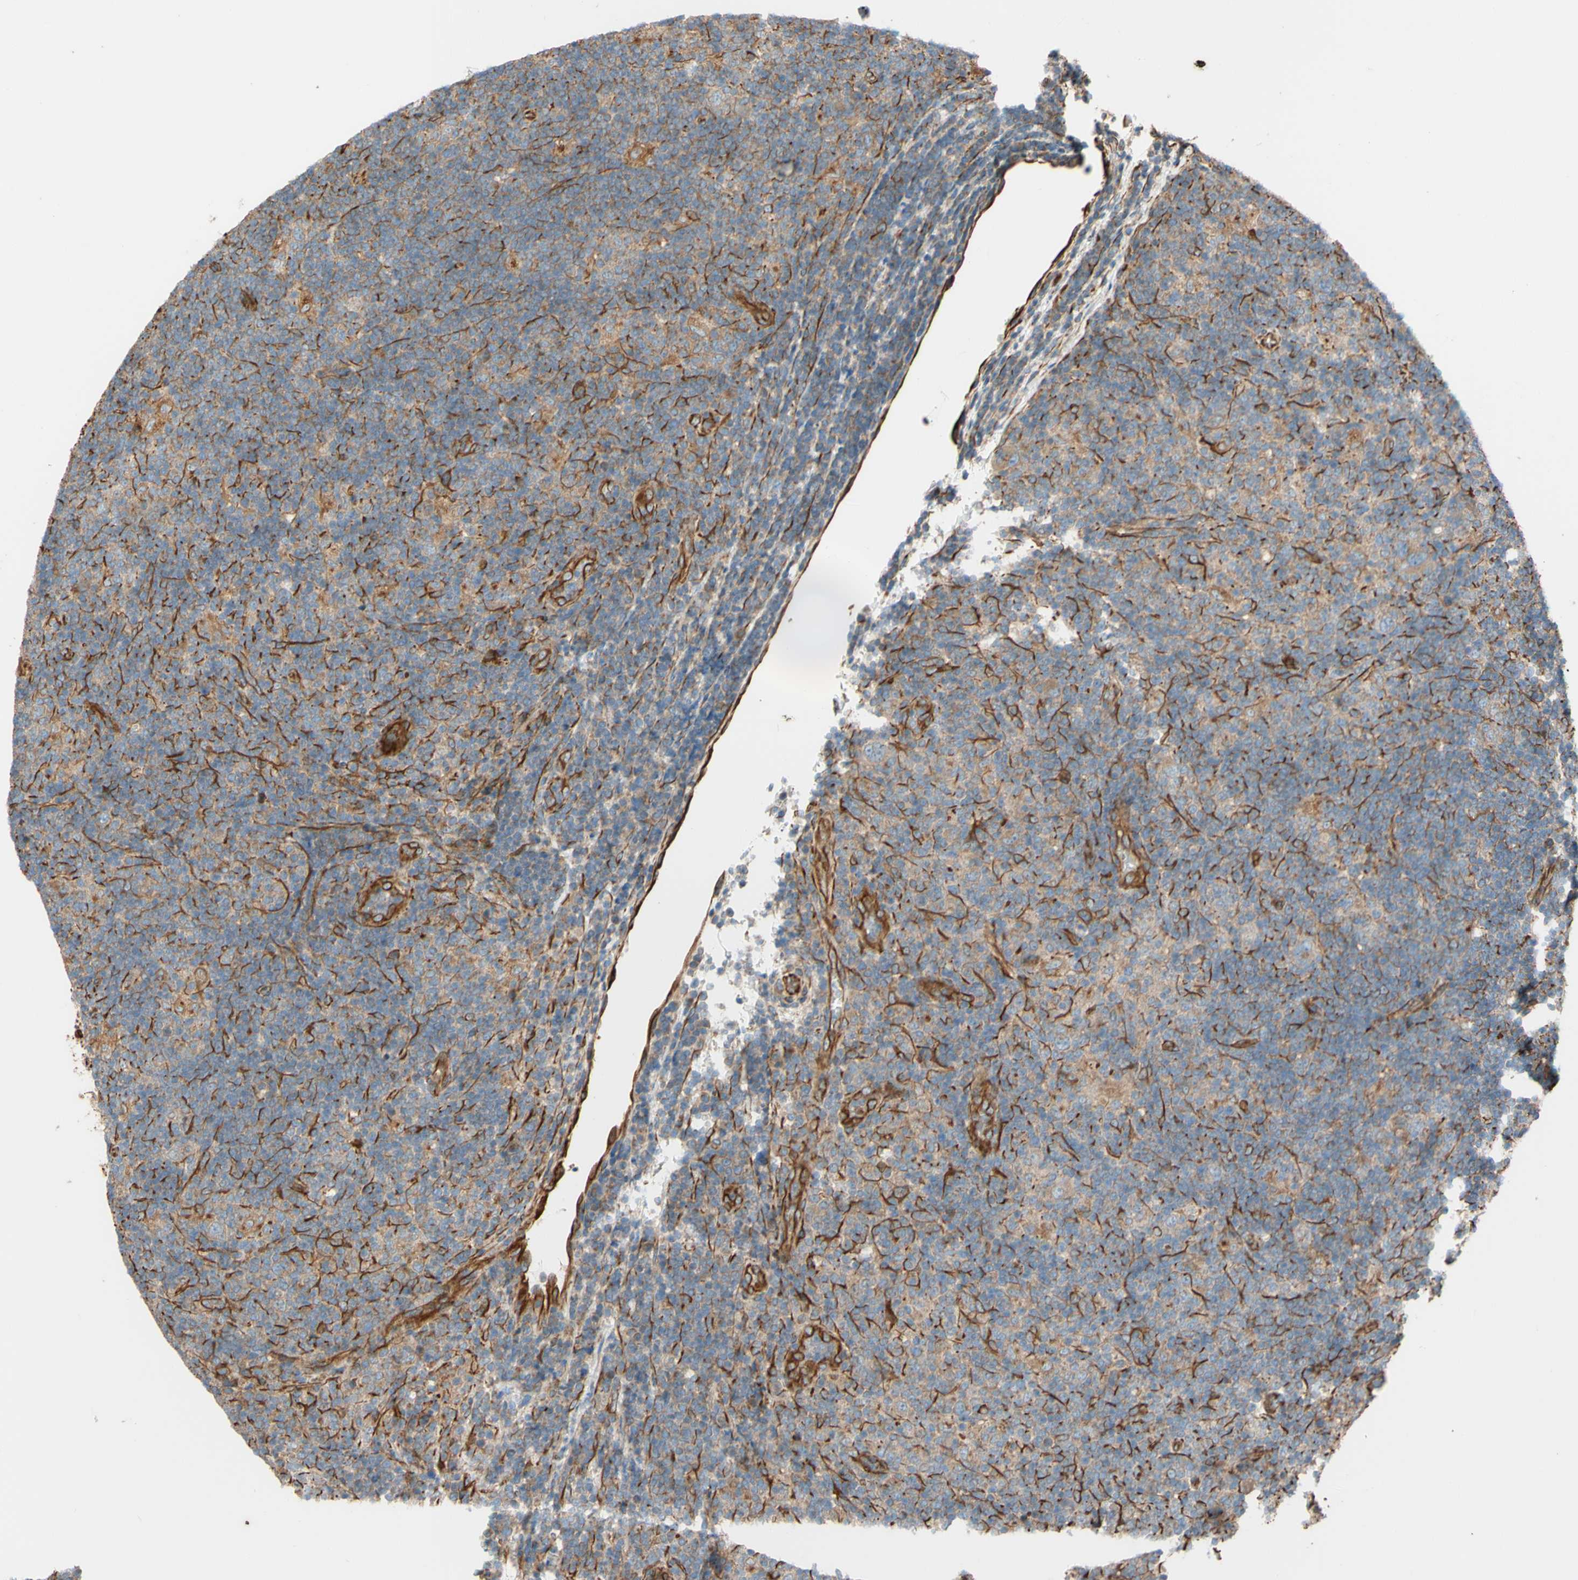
{"staining": {"intensity": "weak", "quantity": ">75%", "location": "cytoplasmic/membranous"}, "tissue": "lymphoma", "cell_type": "Tumor cells", "image_type": "cancer", "snomed": [{"axis": "morphology", "description": "Hodgkin's disease, NOS"}, {"axis": "topography", "description": "Lymph node"}], "caption": "Immunohistochemistry of human lymphoma displays low levels of weak cytoplasmic/membranous expression in about >75% of tumor cells.", "gene": "C1orf43", "patient": {"sex": "female", "age": 57}}